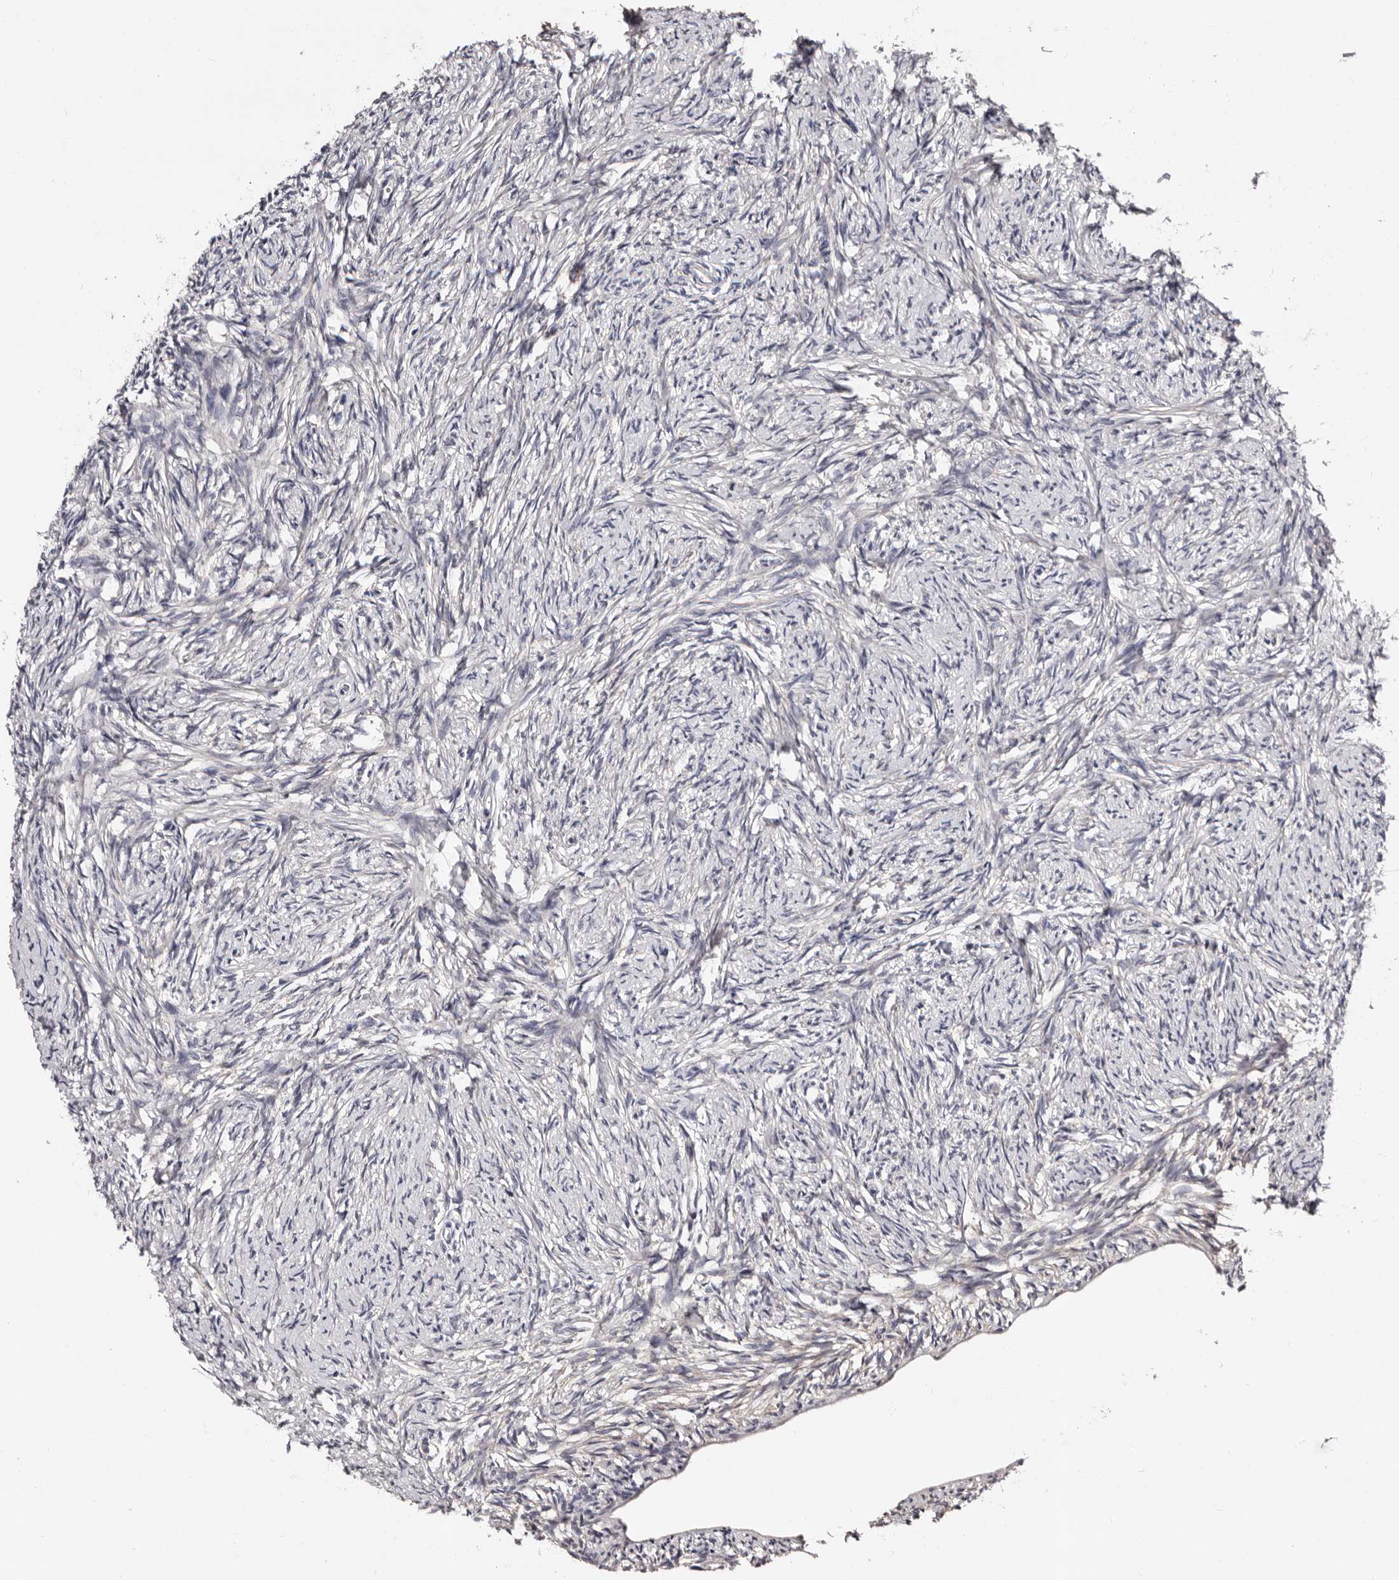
{"staining": {"intensity": "weak", "quantity": ">75%", "location": "cytoplasmic/membranous"}, "tissue": "ovary", "cell_type": "Follicle cells", "image_type": "normal", "snomed": [{"axis": "morphology", "description": "Normal tissue, NOS"}, {"axis": "topography", "description": "Ovary"}], "caption": "This histopathology image displays immunohistochemistry (IHC) staining of benign ovary, with low weak cytoplasmic/membranous staining in about >75% of follicle cells.", "gene": "TAF4B", "patient": {"sex": "female", "age": 34}}